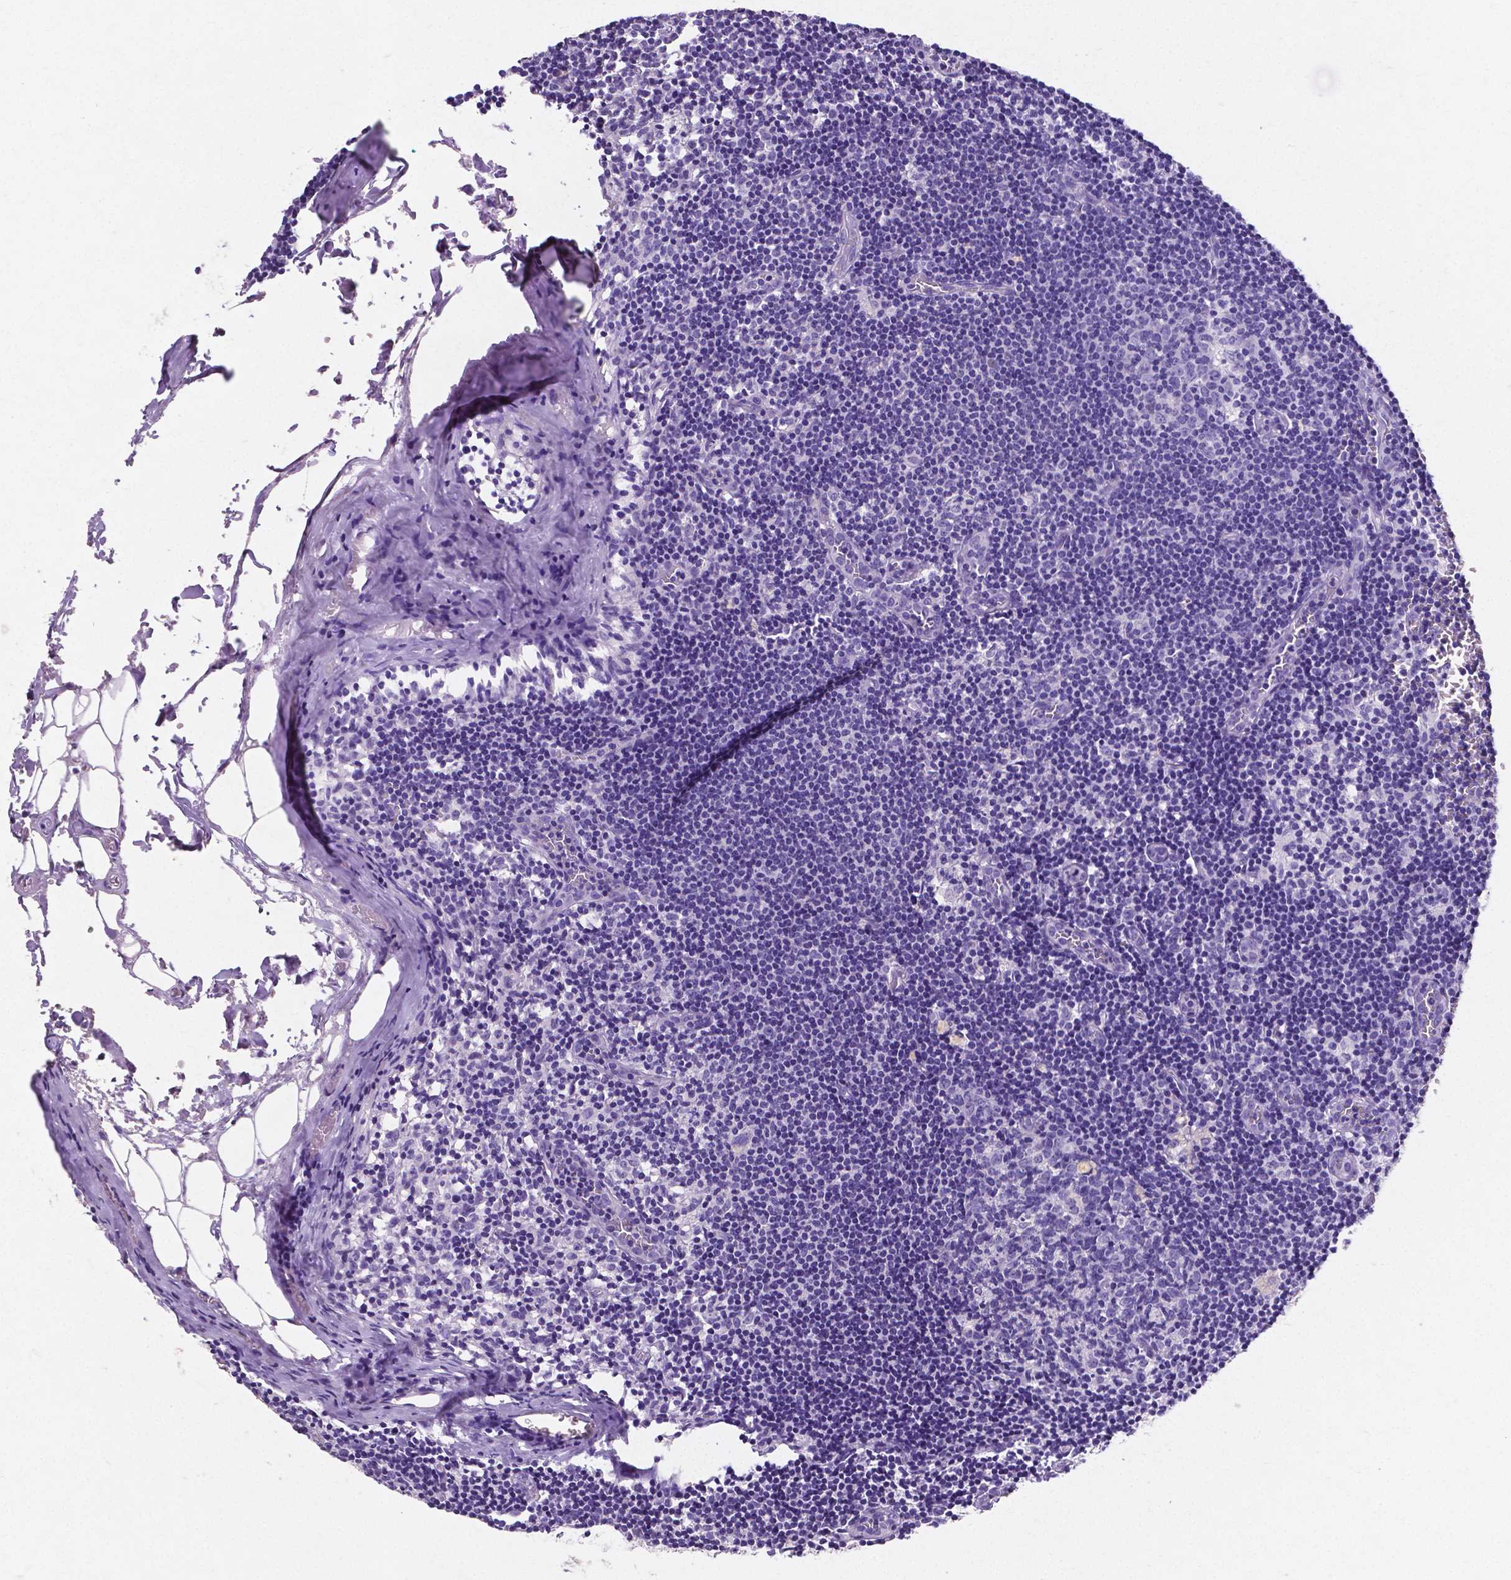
{"staining": {"intensity": "negative", "quantity": "none", "location": "none"}, "tissue": "lymph node", "cell_type": "Germinal center cells", "image_type": "normal", "snomed": [{"axis": "morphology", "description": "Normal tissue, NOS"}, {"axis": "topography", "description": "Lymph node"}], "caption": "DAB (3,3'-diaminobenzidine) immunohistochemical staining of unremarkable human lymph node demonstrates no significant staining in germinal center cells.", "gene": "SATB2", "patient": {"sex": "female", "age": 52}}